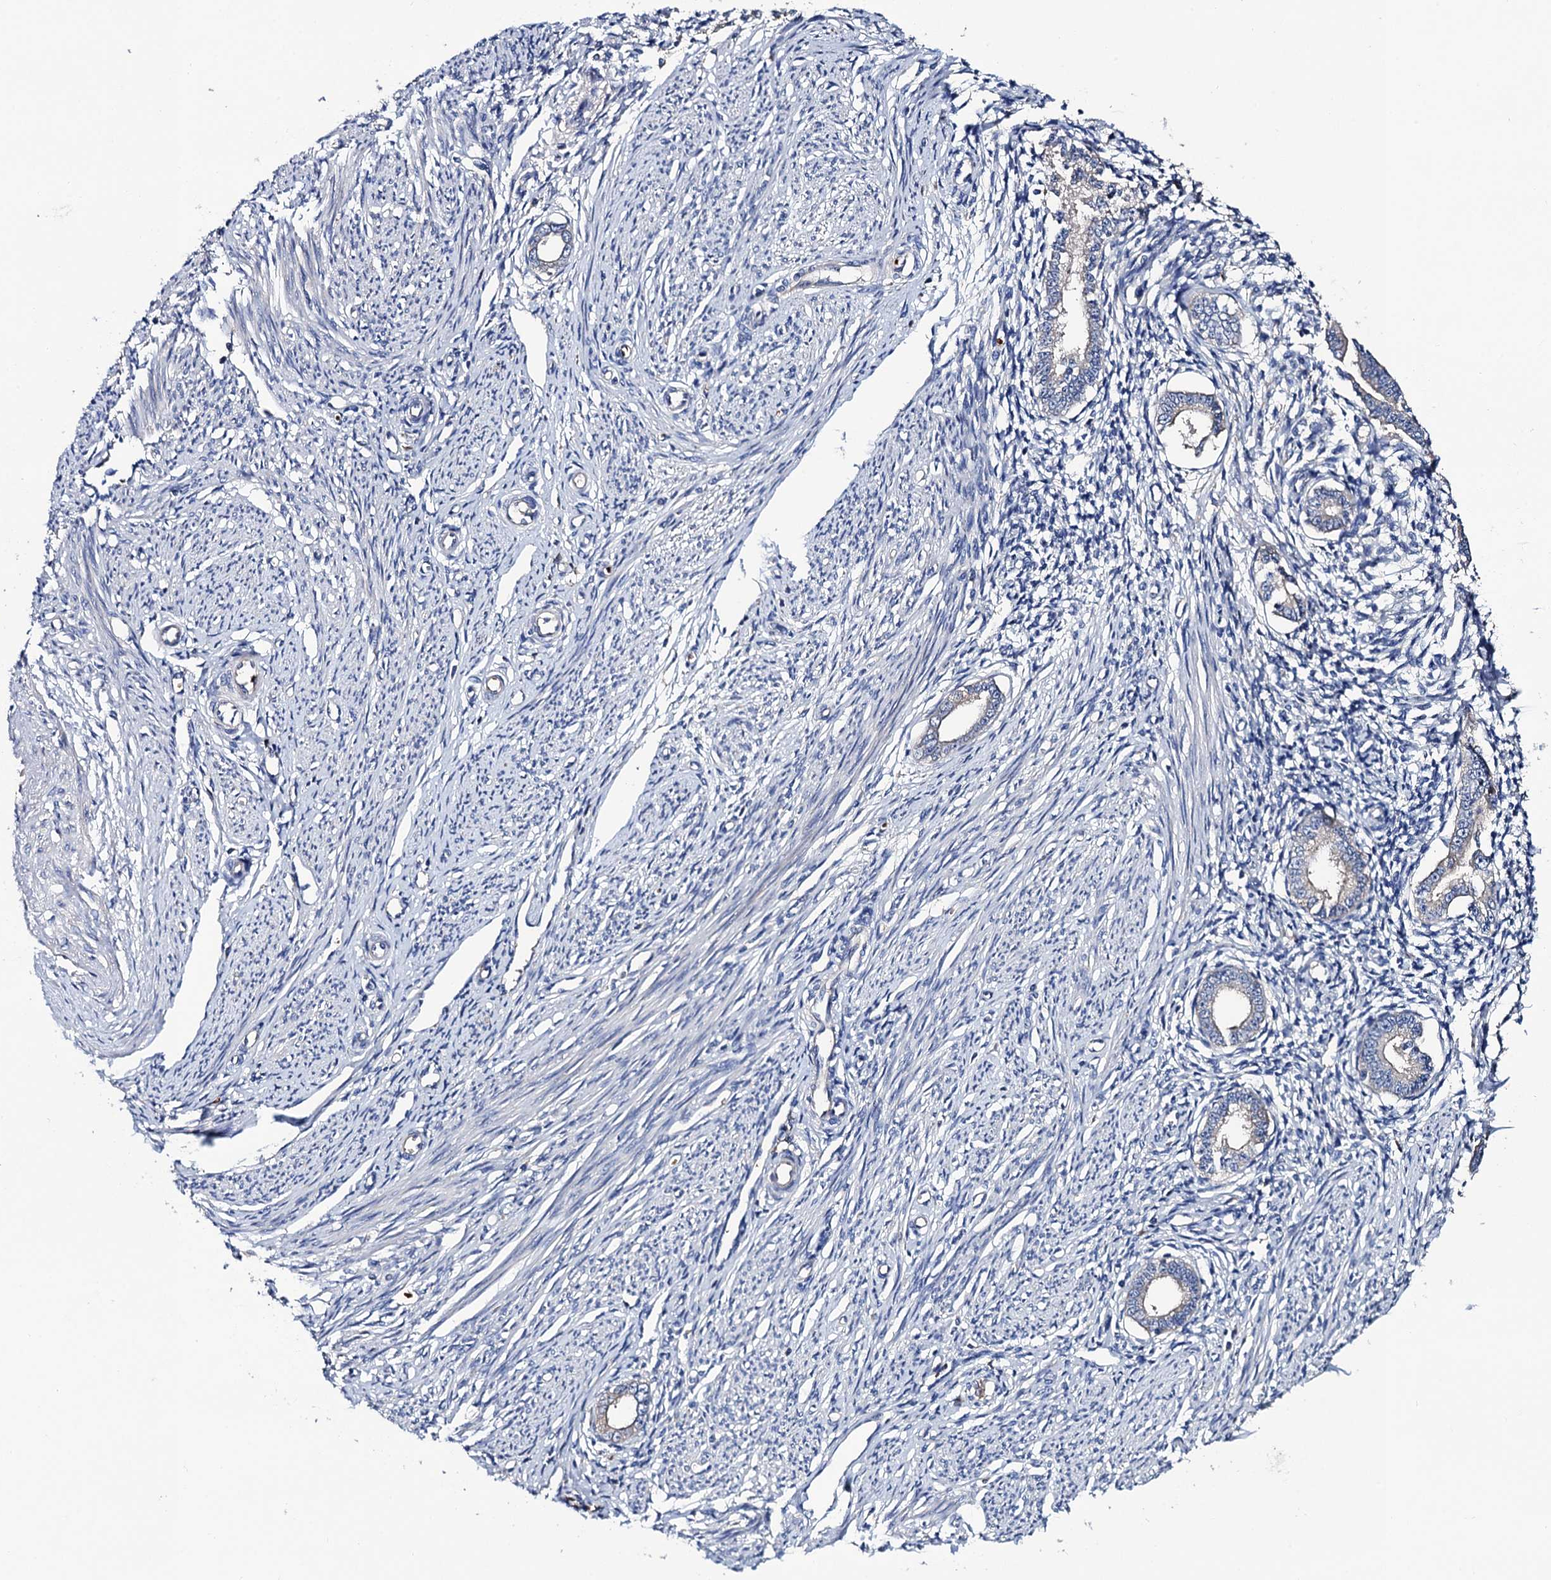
{"staining": {"intensity": "negative", "quantity": "none", "location": "none"}, "tissue": "endometrium", "cell_type": "Cells in endometrial stroma", "image_type": "normal", "snomed": [{"axis": "morphology", "description": "Normal tissue, NOS"}, {"axis": "topography", "description": "Endometrium"}], "caption": "A histopathology image of human endometrium is negative for staining in cells in endometrial stroma. (DAB immunohistochemistry (IHC) visualized using brightfield microscopy, high magnification).", "gene": "TRMT112", "patient": {"sex": "female", "age": 56}}